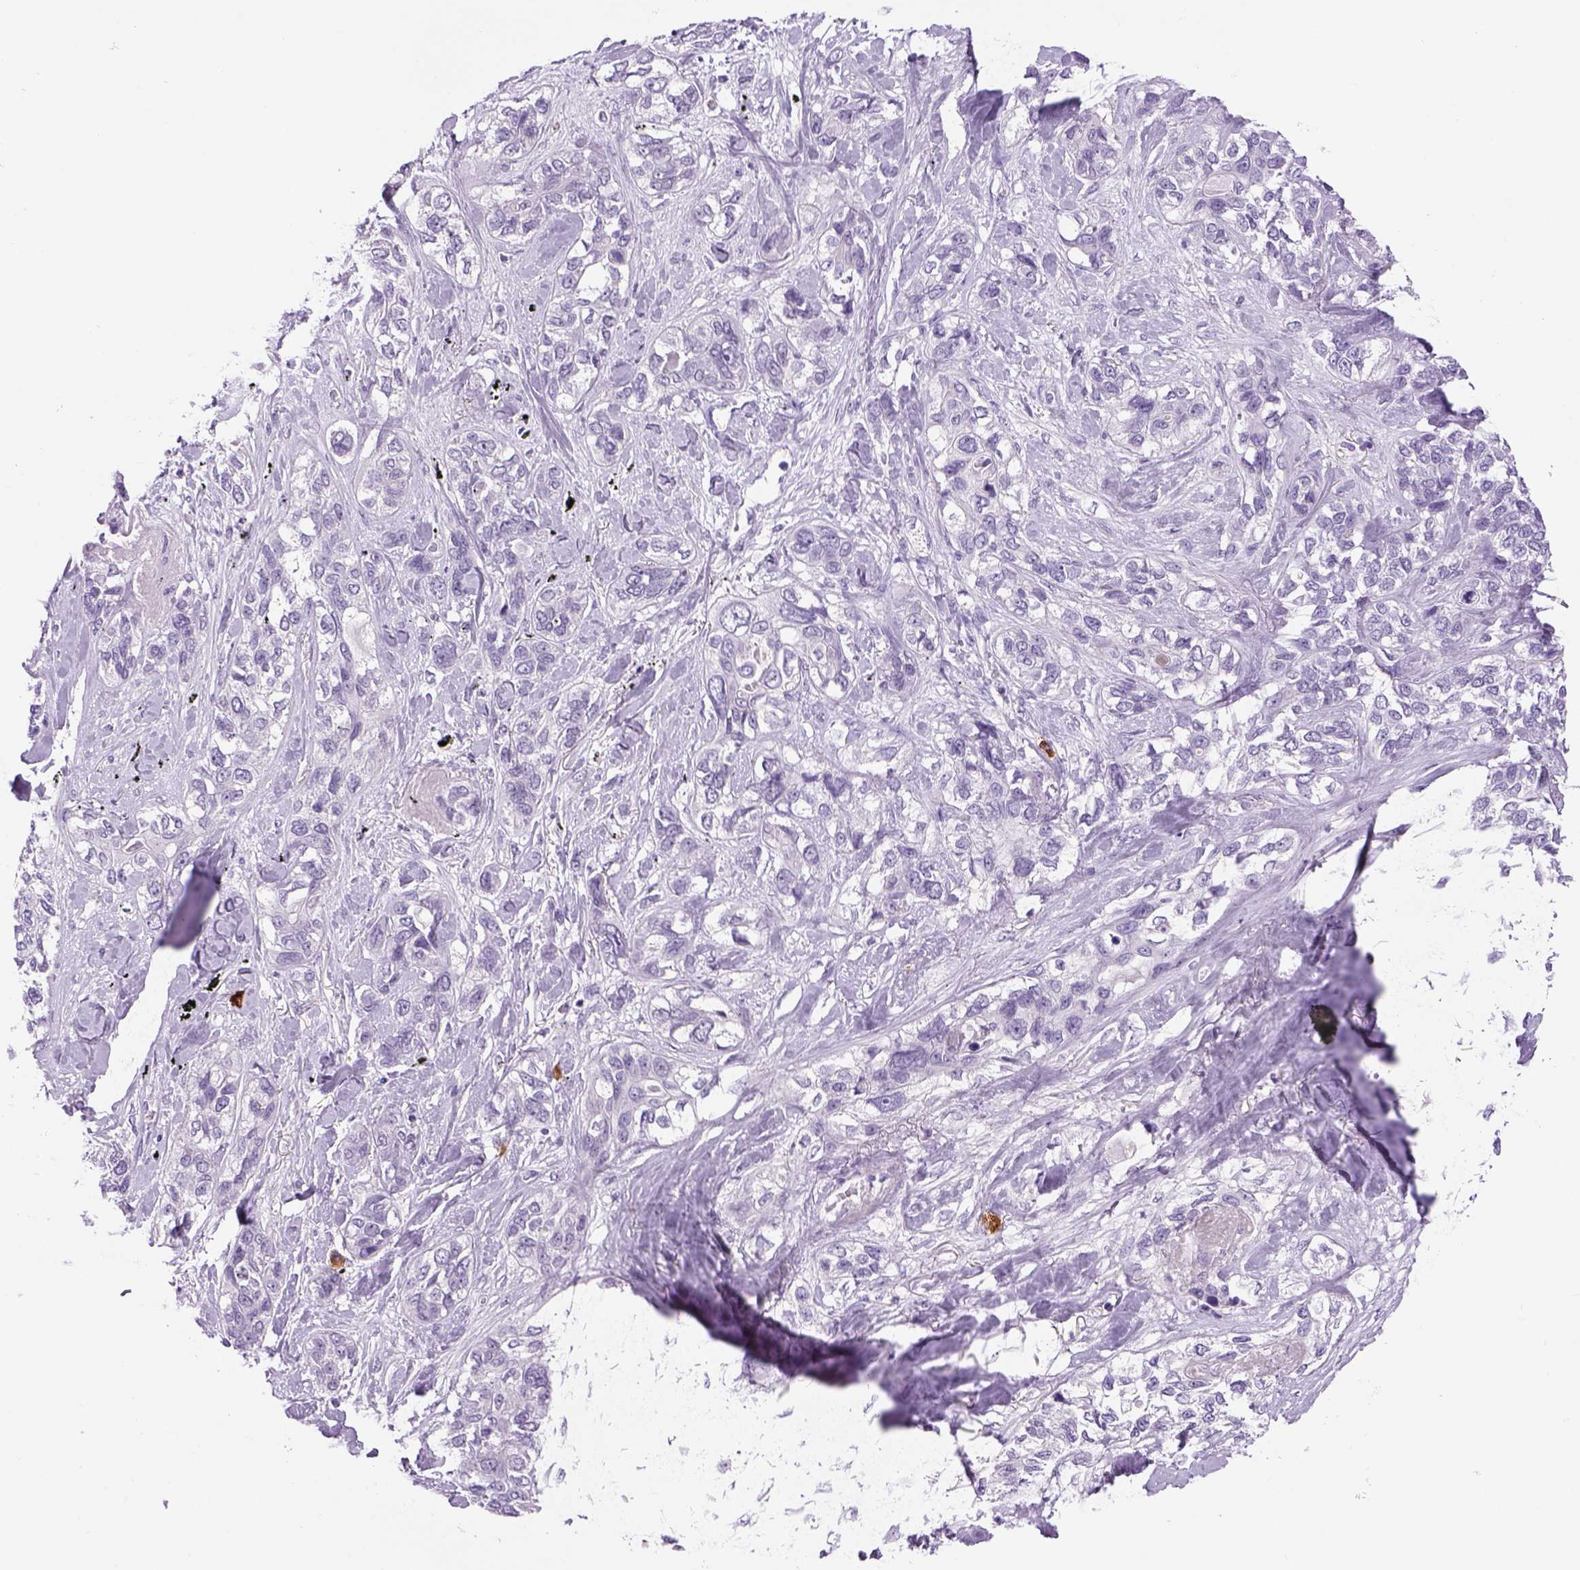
{"staining": {"intensity": "negative", "quantity": "none", "location": "none"}, "tissue": "lung cancer", "cell_type": "Tumor cells", "image_type": "cancer", "snomed": [{"axis": "morphology", "description": "Squamous cell carcinoma, NOS"}, {"axis": "topography", "description": "Lung"}], "caption": "Immunohistochemistry of lung cancer (squamous cell carcinoma) exhibits no positivity in tumor cells. The staining was performed using DAB (3,3'-diaminobenzidine) to visualize the protein expression in brown, while the nuclei were stained in blue with hematoxylin (Magnification: 20x).", "gene": "DBH", "patient": {"sex": "female", "age": 70}}